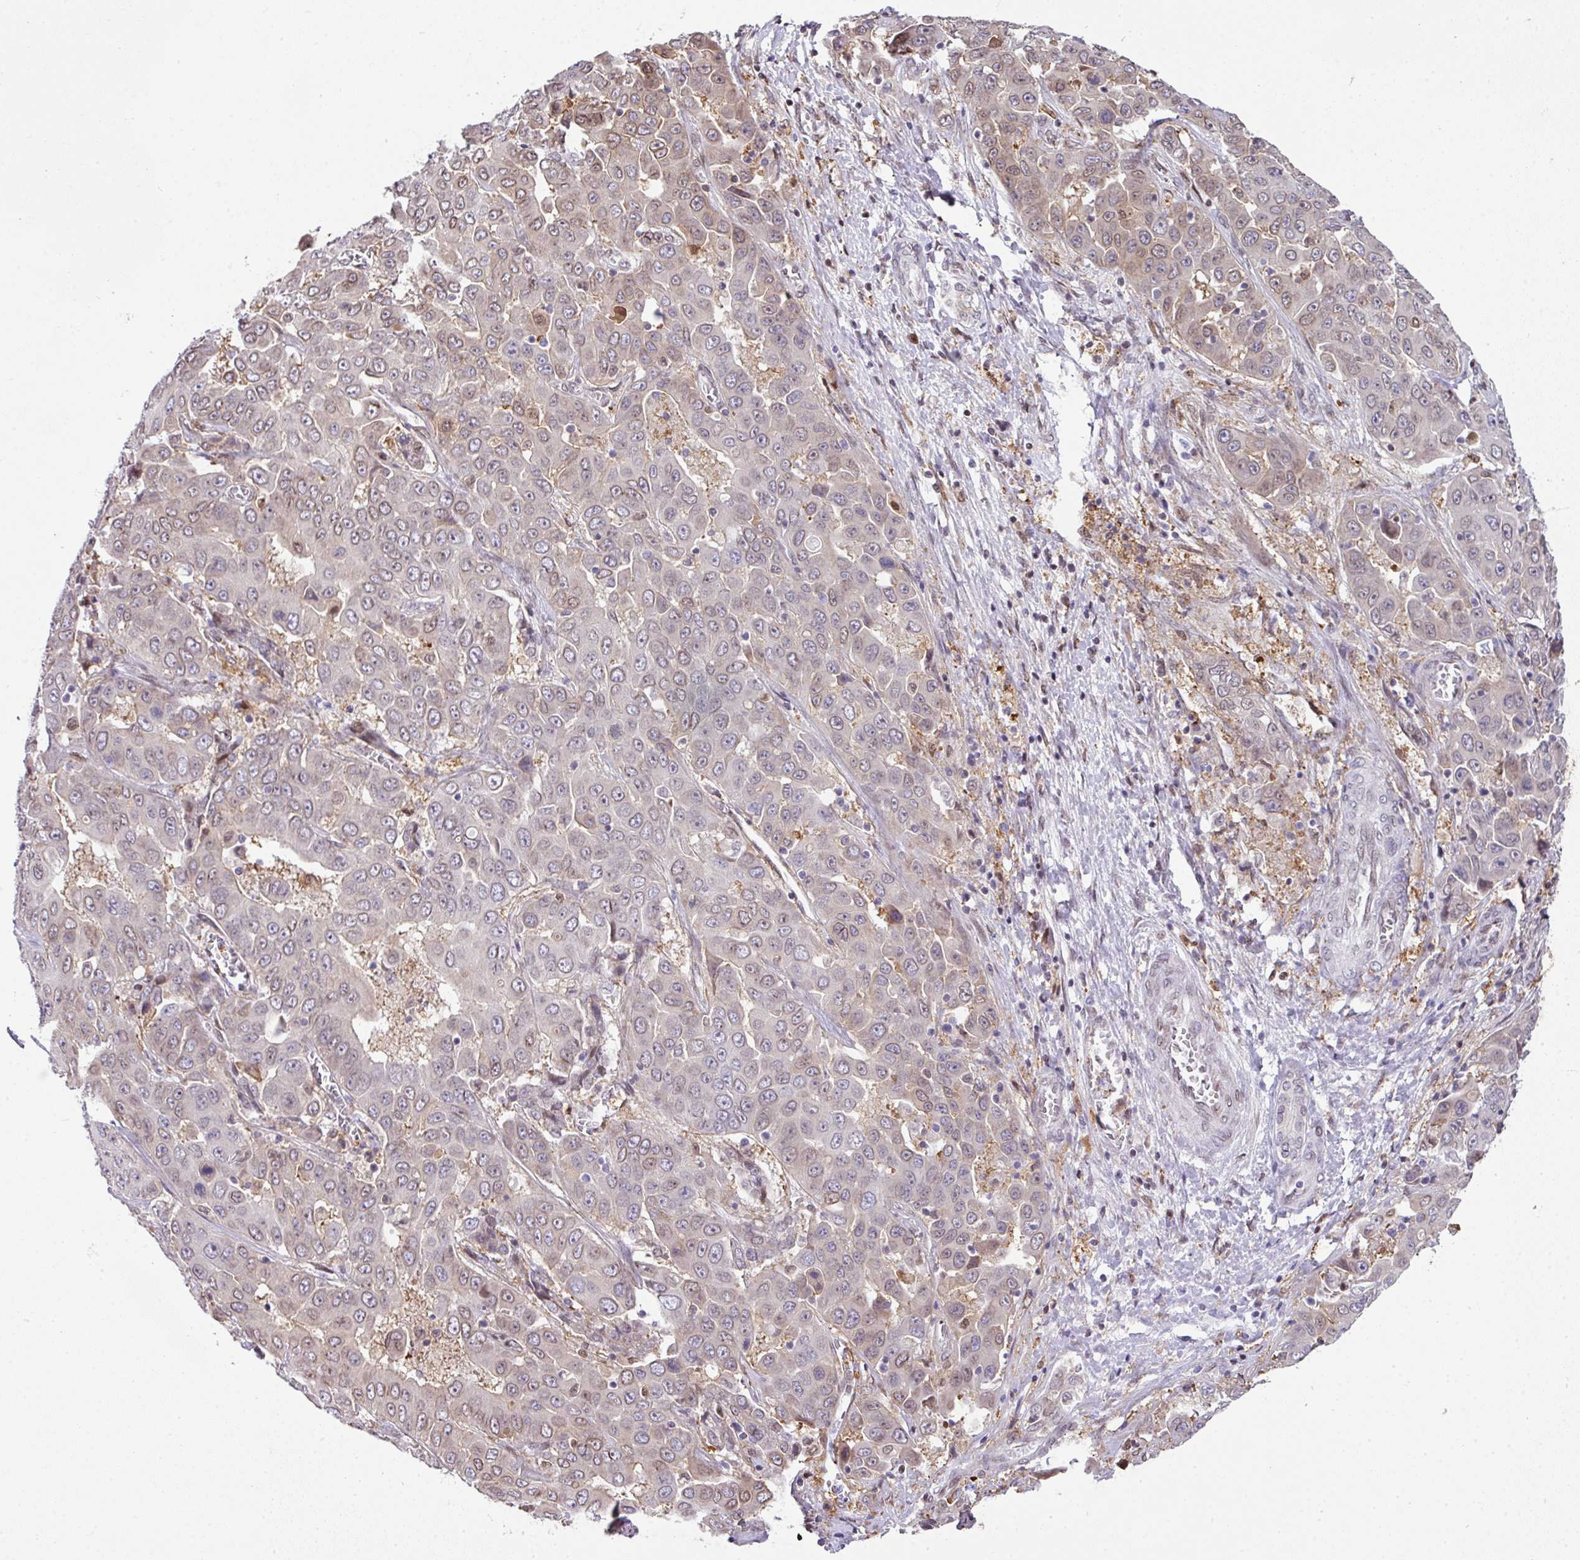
{"staining": {"intensity": "weak", "quantity": "<25%", "location": "cytoplasmic/membranous,nuclear"}, "tissue": "liver cancer", "cell_type": "Tumor cells", "image_type": "cancer", "snomed": [{"axis": "morphology", "description": "Cholangiocarcinoma"}, {"axis": "topography", "description": "Liver"}], "caption": "A photomicrograph of human cholangiocarcinoma (liver) is negative for staining in tumor cells.", "gene": "PLK1", "patient": {"sex": "female", "age": 52}}